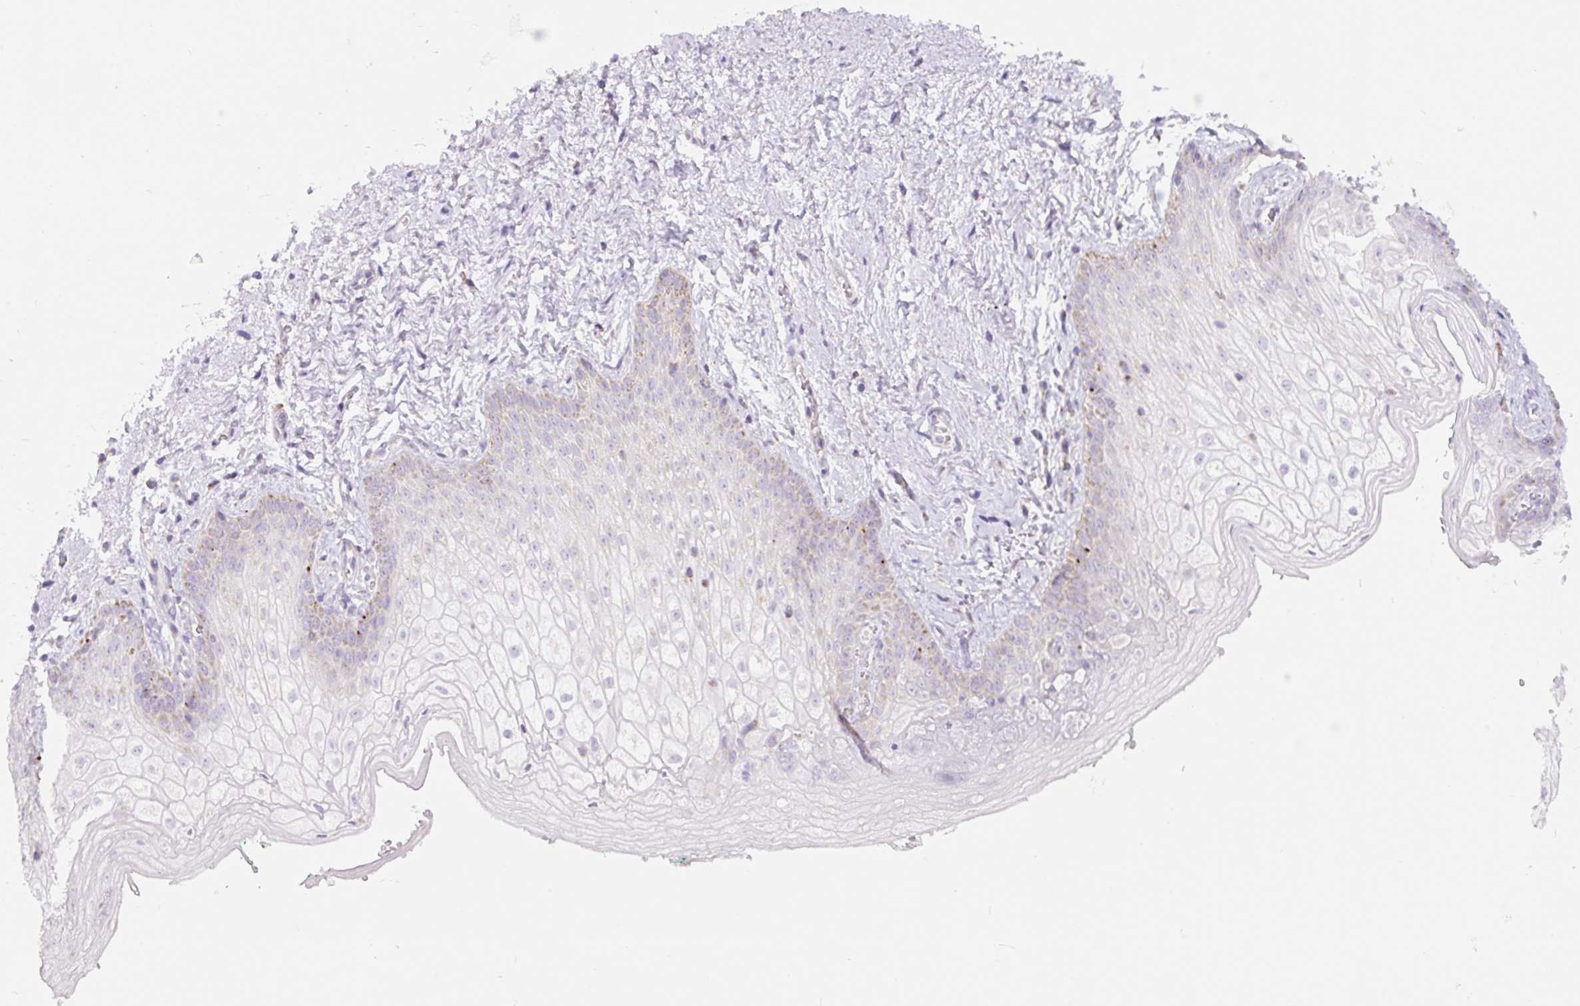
{"staining": {"intensity": "weak", "quantity": "<25%", "location": "cytoplasmic/membranous"}, "tissue": "vagina", "cell_type": "Squamous epithelial cells", "image_type": "normal", "snomed": [{"axis": "morphology", "description": "Normal tissue, NOS"}, {"axis": "topography", "description": "Vulva"}, {"axis": "topography", "description": "Vagina"}, {"axis": "topography", "description": "Peripheral nerve tissue"}], "caption": "Human vagina stained for a protein using immunohistochemistry (IHC) exhibits no expression in squamous epithelial cells.", "gene": "FOCAD", "patient": {"sex": "female", "age": 66}}